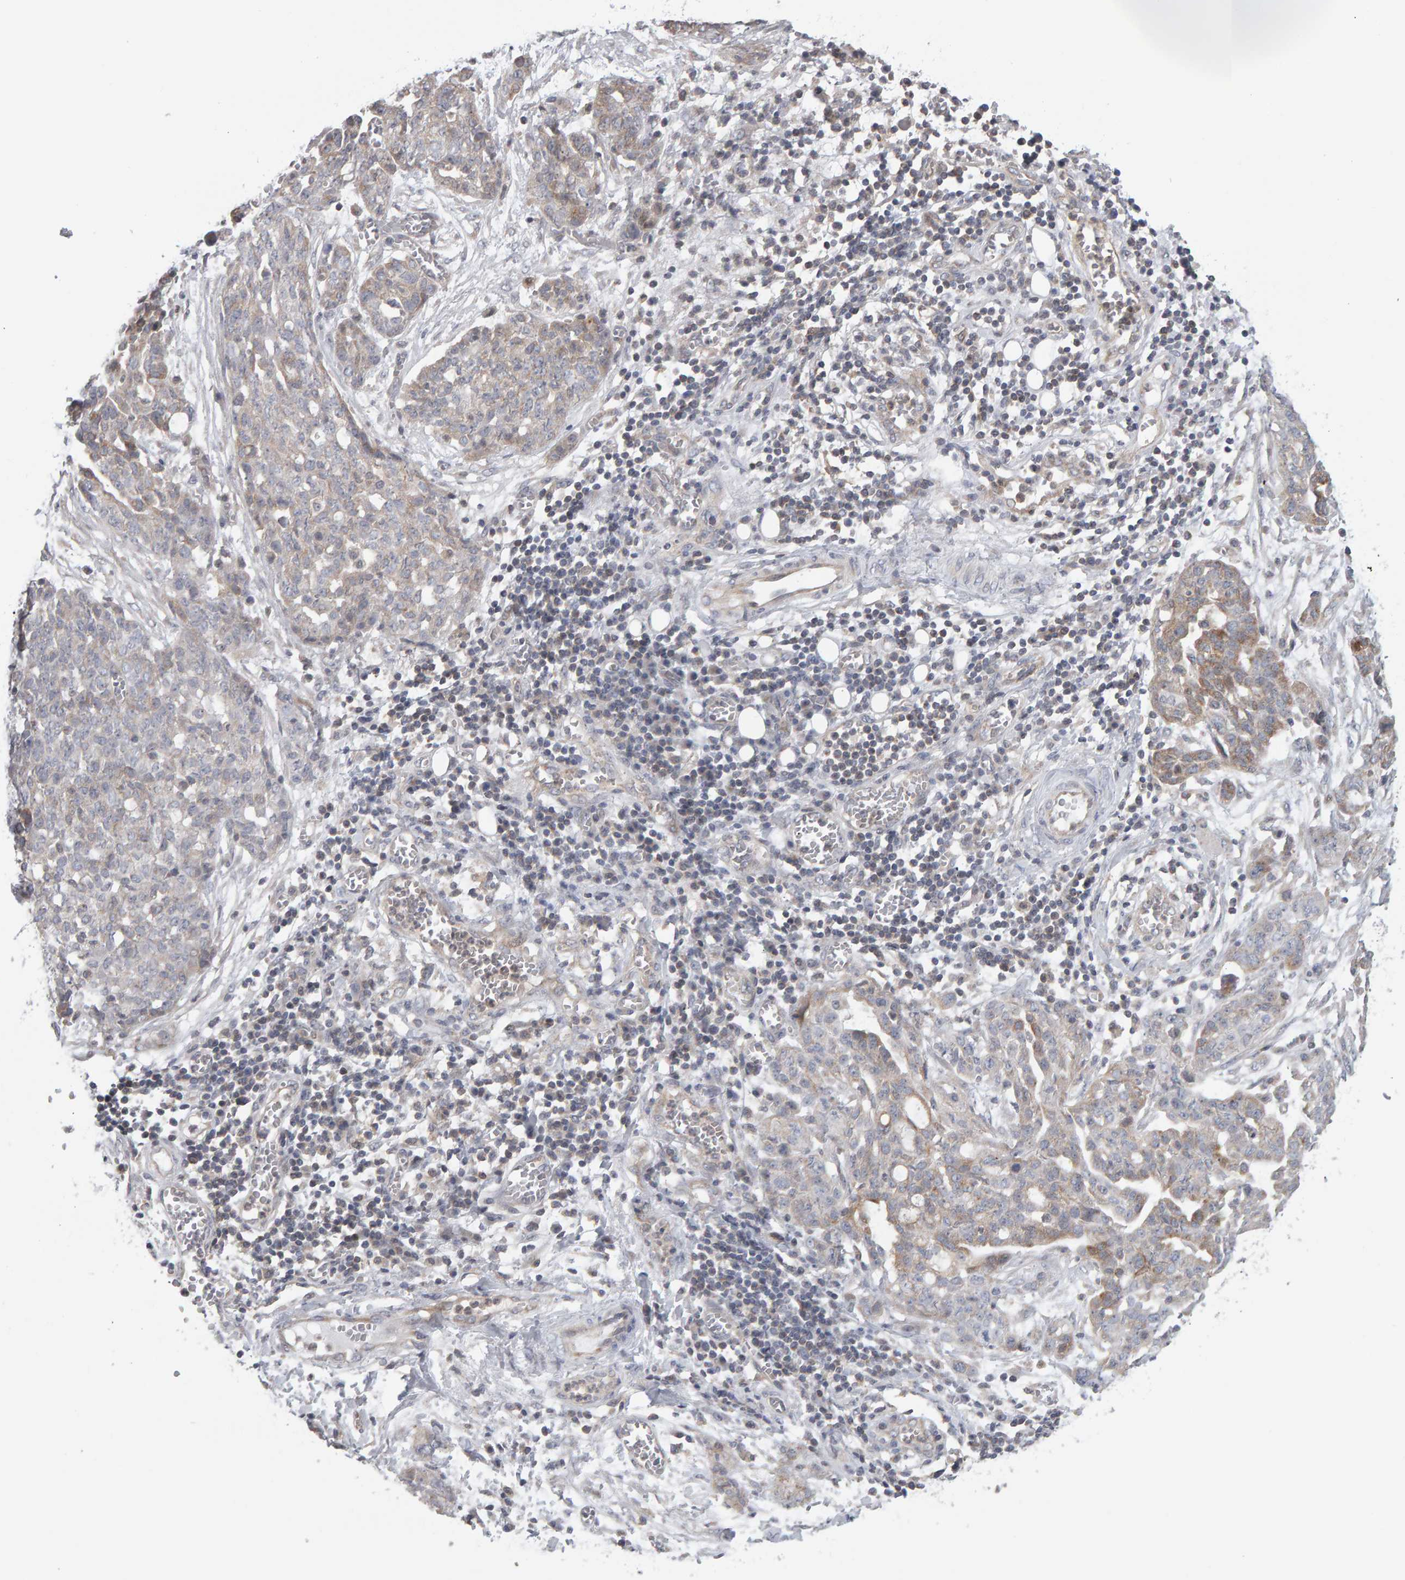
{"staining": {"intensity": "weak", "quantity": "25%-75%", "location": "cytoplasmic/membranous"}, "tissue": "ovarian cancer", "cell_type": "Tumor cells", "image_type": "cancer", "snomed": [{"axis": "morphology", "description": "Cystadenocarcinoma, serous, NOS"}, {"axis": "topography", "description": "Soft tissue"}, {"axis": "topography", "description": "Ovary"}], "caption": "A brown stain highlights weak cytoplasmic/membranous expression of a protein in human ovarian cancer tumor cells.", "gene": "MSRA", "patient": {"sex": "female", "age": 57}}